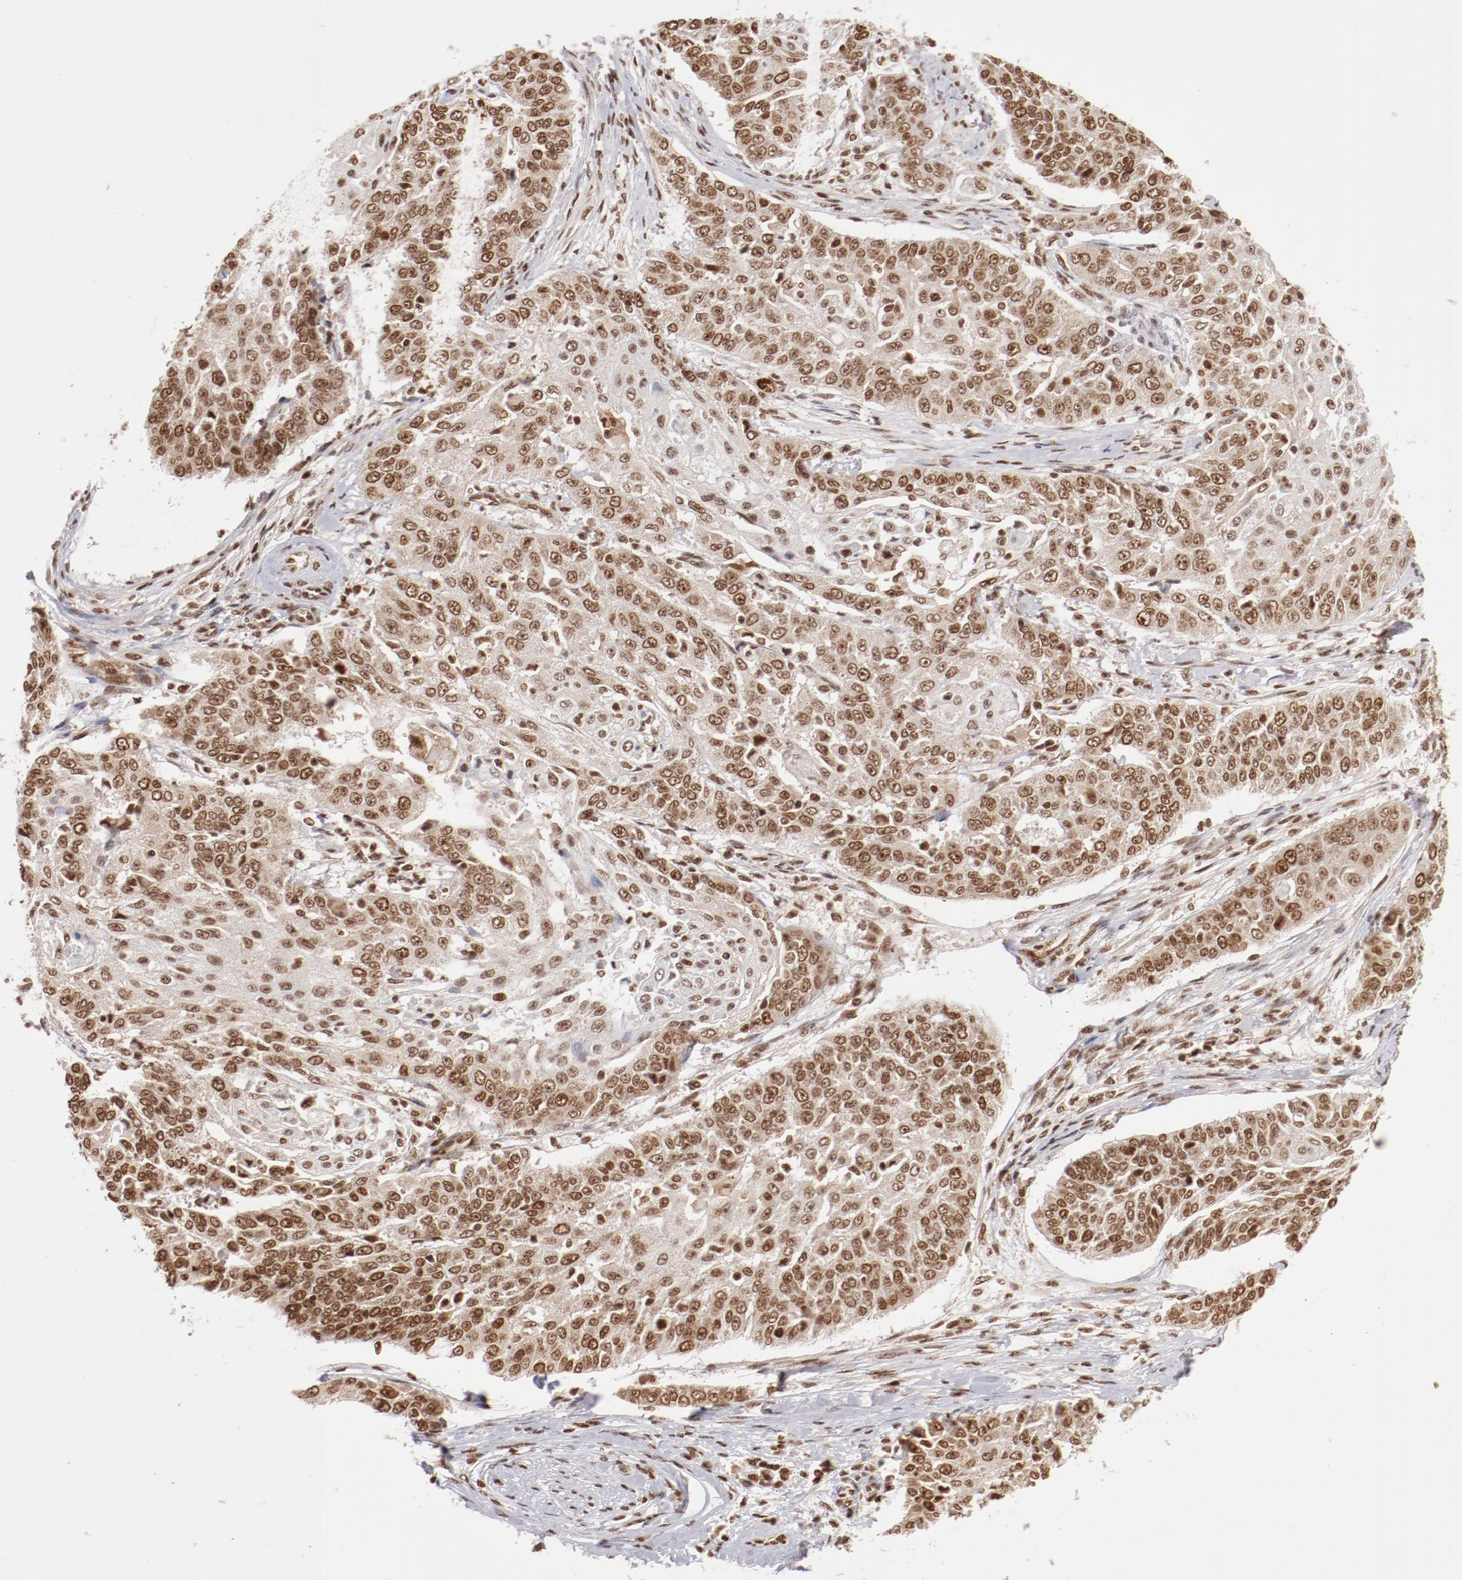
{"staining": {"intensity": "moderate", "quantity": ">75%", "location": "nuclear"}, "tissue": "cervical cancer", "cell_type": "Tumor cells", "image_type": "cancer", "snomed": [{"axis": "morphology", "description": "Squamous cell carcinoma, NOS"}, {"axis": "topography", "description": "Cervix"}], "caption": "Cervical cancer stained with a protein marker reveals moderate staining in tumor cells.", "gene": "ABL2", "patient": {"sex": "female", "age": 64}}